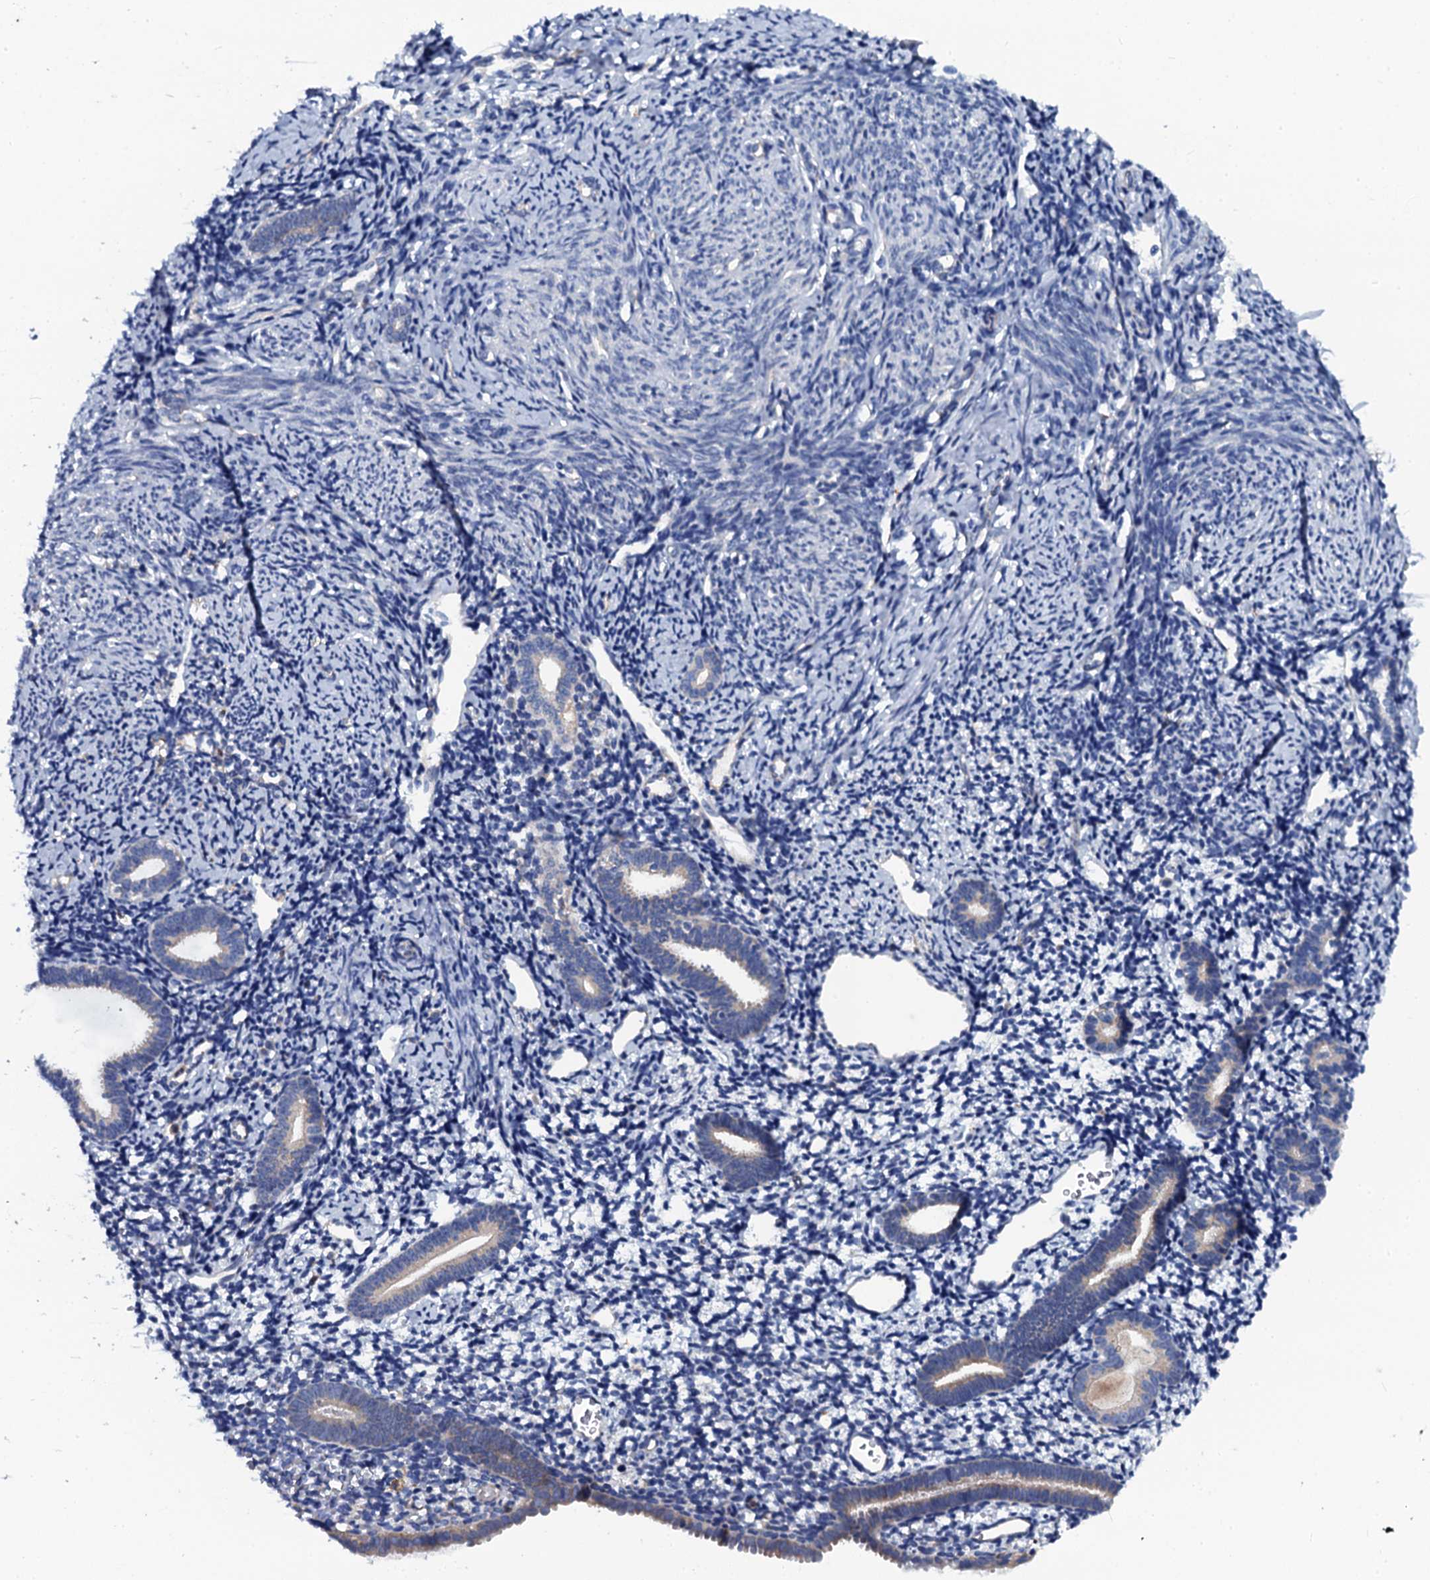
{"staining": {"intensity": "negative", "quantity": "none", "location": "none"}, "tissue": "endometrium", "cell_type": "Cells in endometrial stroma", "image_type": "normal", "snomed": [{"axis": "morphology", "description": "Normal tissue, NOS"}, {"axis": "topography", "description": "Endometrium"}], "caption": "The photomicrograph exhibits no significant expression in cells in endometrial stroma of endometrium.", "gene": "OTOL1", "patient": {"sex": "female", "age": 56}}